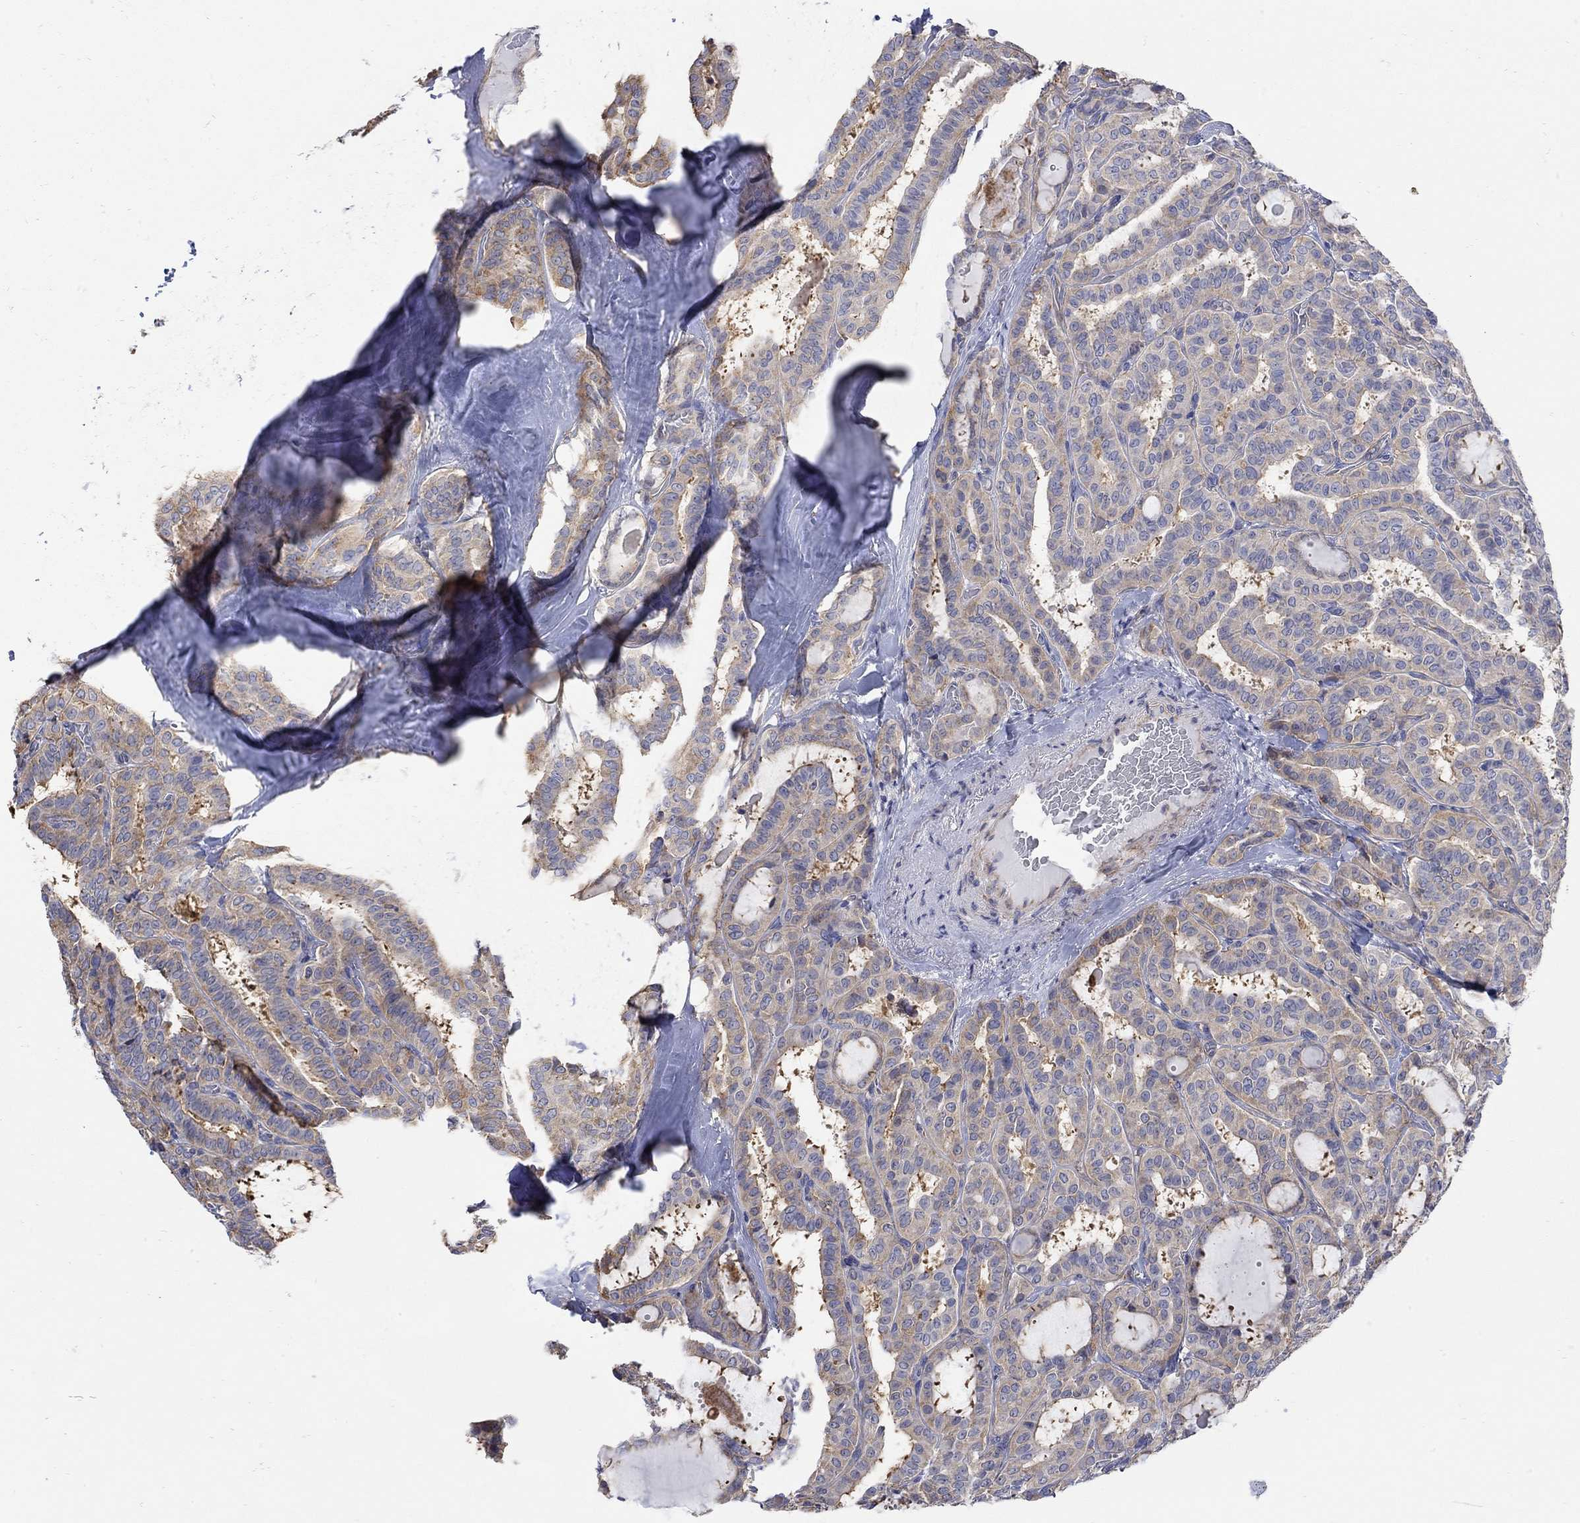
{"staining": {"intensity": "weak", "quantity": "25%-75%", "location": "cytoplasmic/membranous"}, "tissue": "thyroid cancer", "cell_type": "Tumor cells", "image_type": "cancer", "snomed": [{"axis": "morphology", "description": "Papillary adenocarcinoma, NOS"}, {"axis": "topography", "description": "Thyroid gland"}], "caption": "Immunohistochemistry of thyroid papillary adenocarcinoma exhibits low levels of weak cytoplasmic/membranous expression in approximately 25%-75% of tumor cells. (IHC, brightfield microscopy, high magnification).", "gene": "TEKT3", "patient": {"sex": "female", "age": 39}}